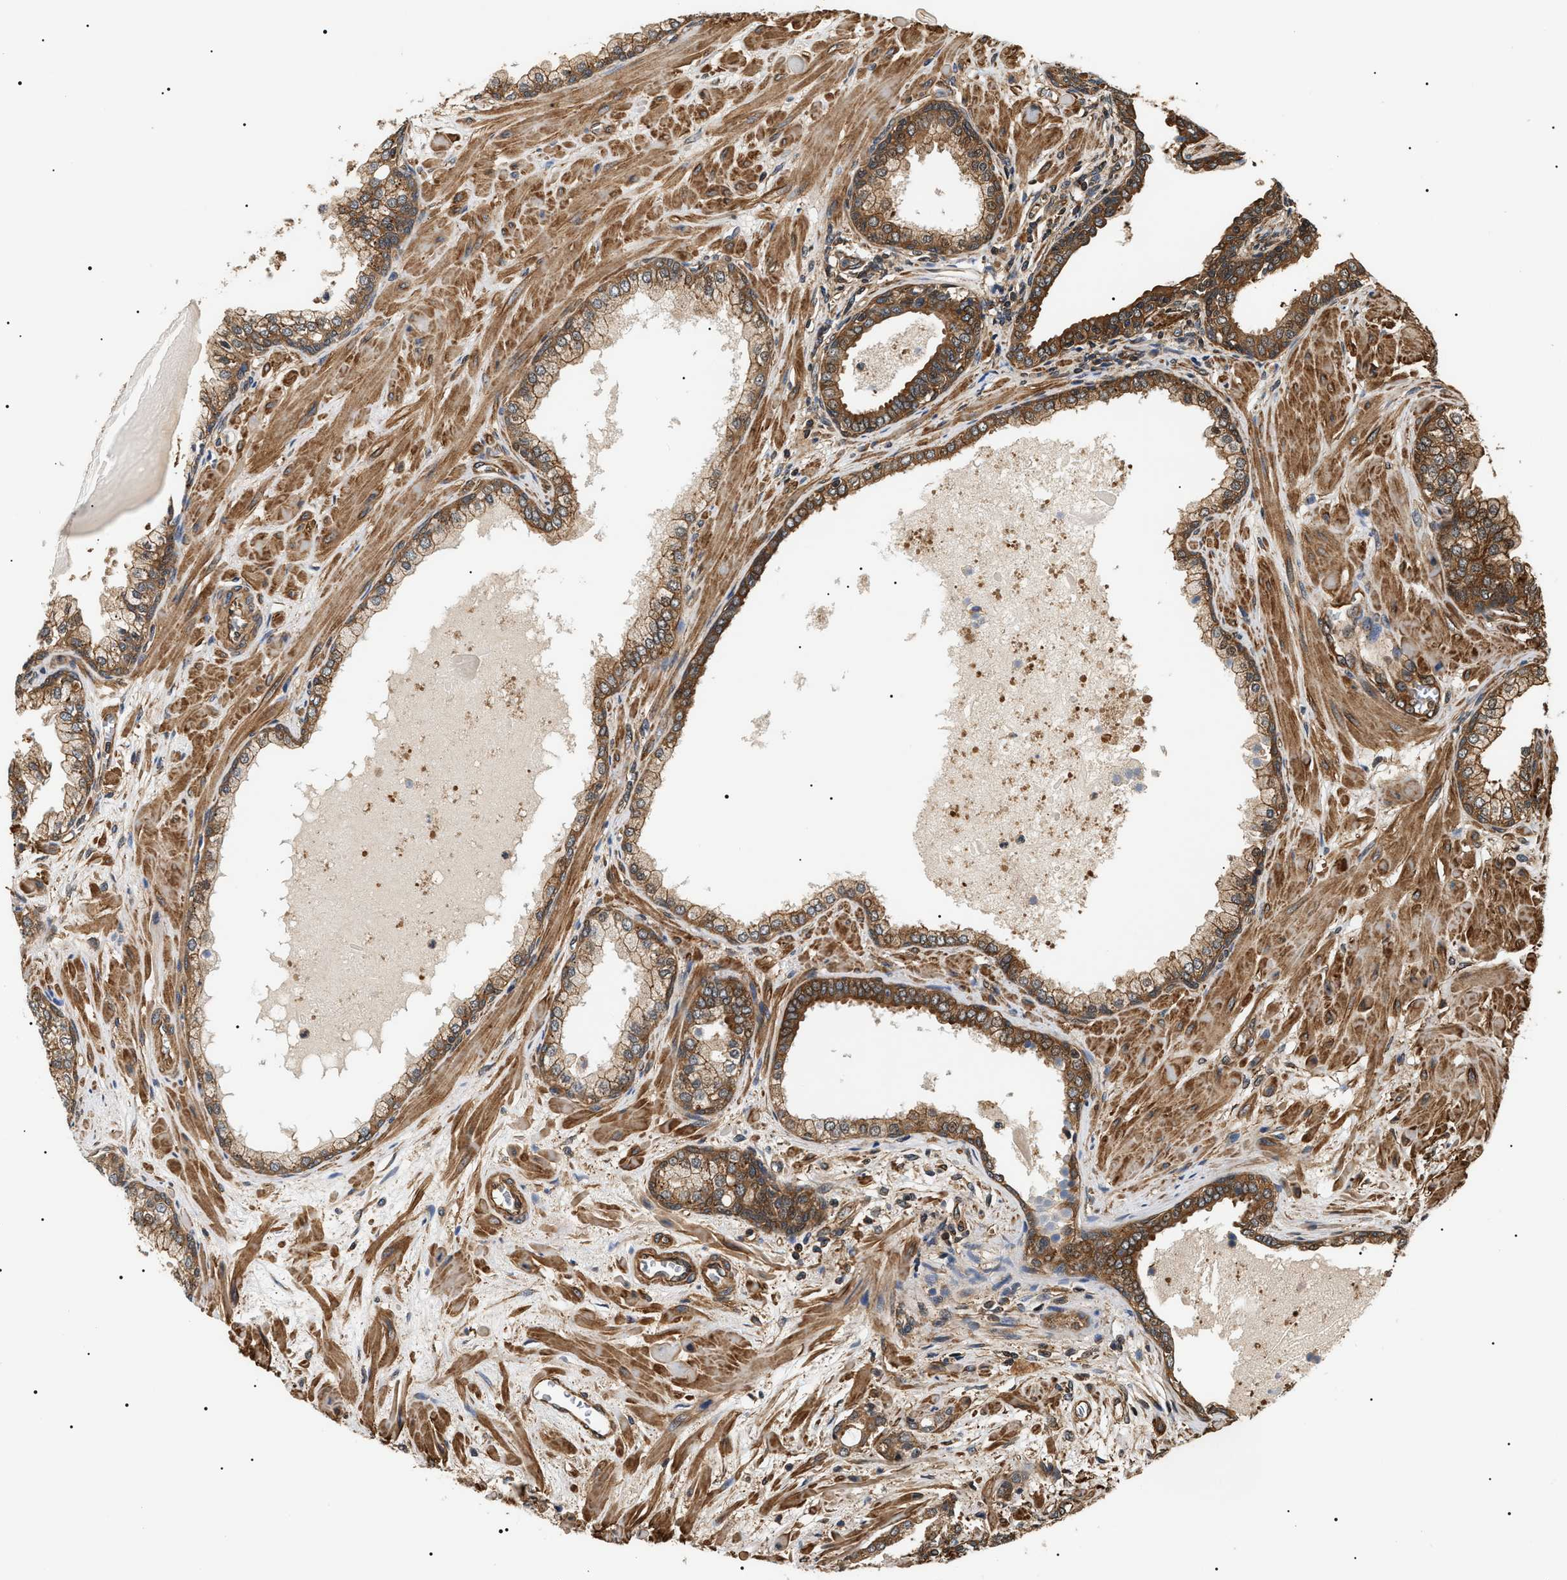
{"staining": {"intensity": "moderate", "quantity": ">75%", "location": "cytoplasmic/membranous"}, "tissue": "prostate cancer", "cell_type": "Tumor cells", "image_type": "cancer", "snomed": [{"axis": "morphology", "description": "Adenocarcinoma, Low grade"}, {"axis": "topography", "description": "Prostate"}], "caption": "The immunohistochemical stain shows moderate cytoplasmic/membranous positivity in tumor cells of prostate low-grade adenocarcinoma tissue. The staining was performed using DAB (3,3'-diaminobenzidine), with brown indicating positive protein expression. Nuclei are stained blue with hematoxylin.", "gene": "SH3GLB2", "patient": {"sex": "male", "age": 53}}